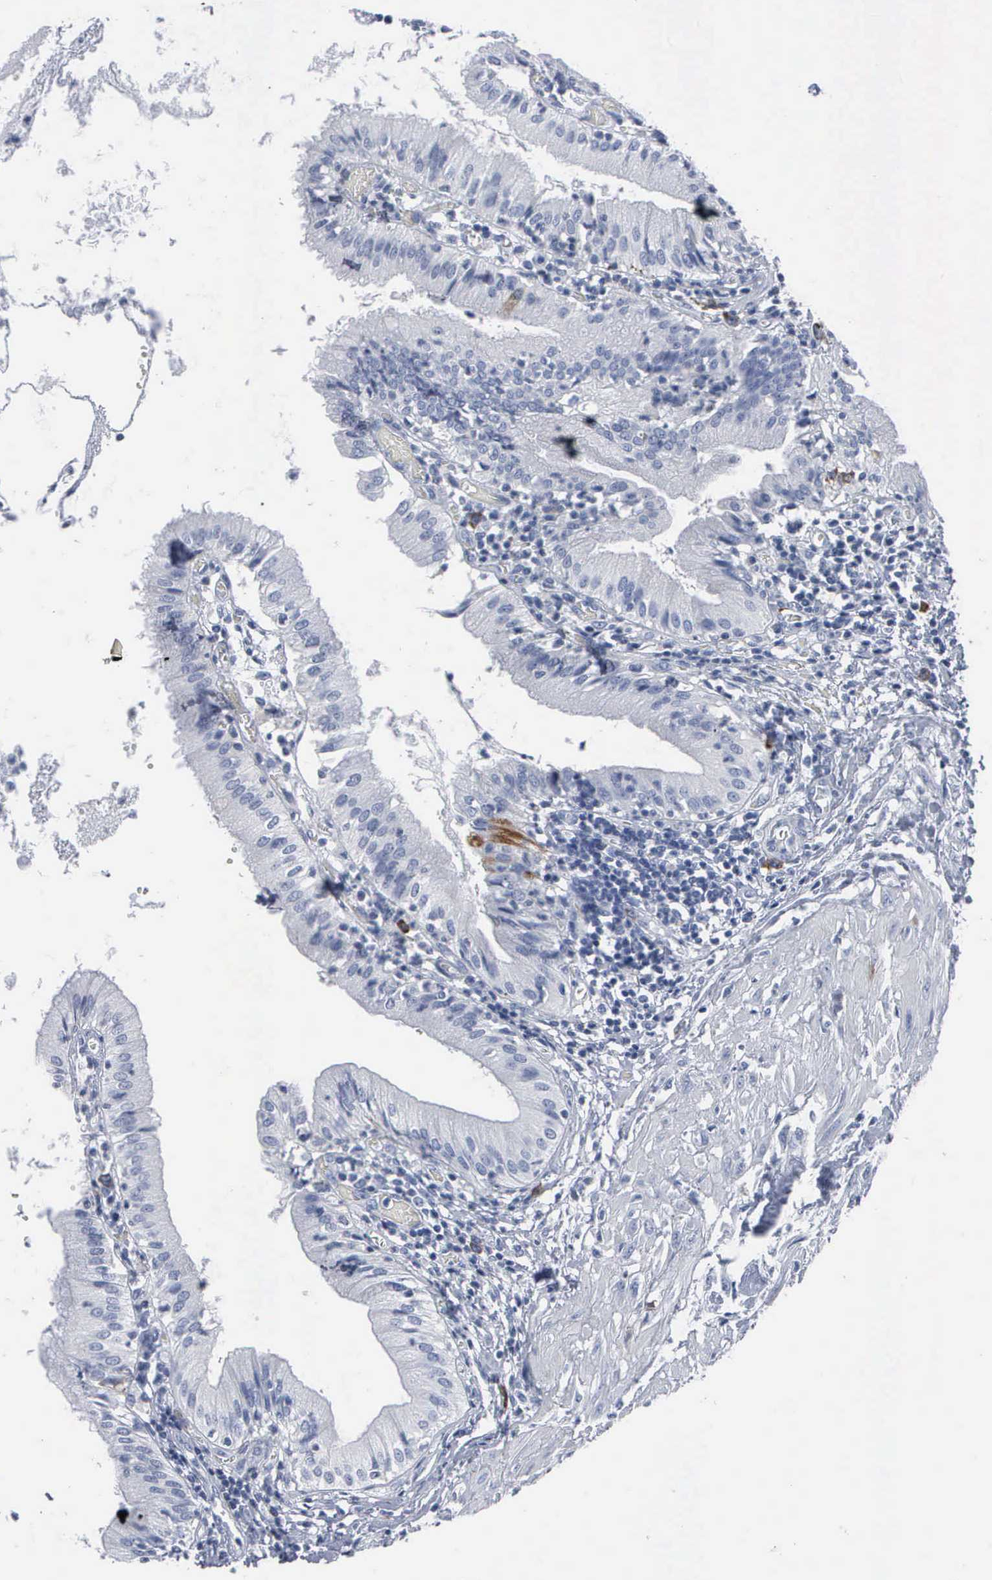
{"staining": {"intensity": "moderate", "quantity": "<25%", "location": "nuclear"}, "tissue": "gallbladder", "cell_type": "Glandular cells", "image_type": "normal", "snomed": [{"axis": "morphology", "description": "Normal tissue, NOS"}, {"axis": "topography", "description": "Gallbladder"}], "caption": "Glandular cells reveal low levels of moderate nuclear expression in about <25% of cells in unremarkable human gallbladder.", "gene": "CCNB1", "patient": {"sex": "male", "age": 58}}